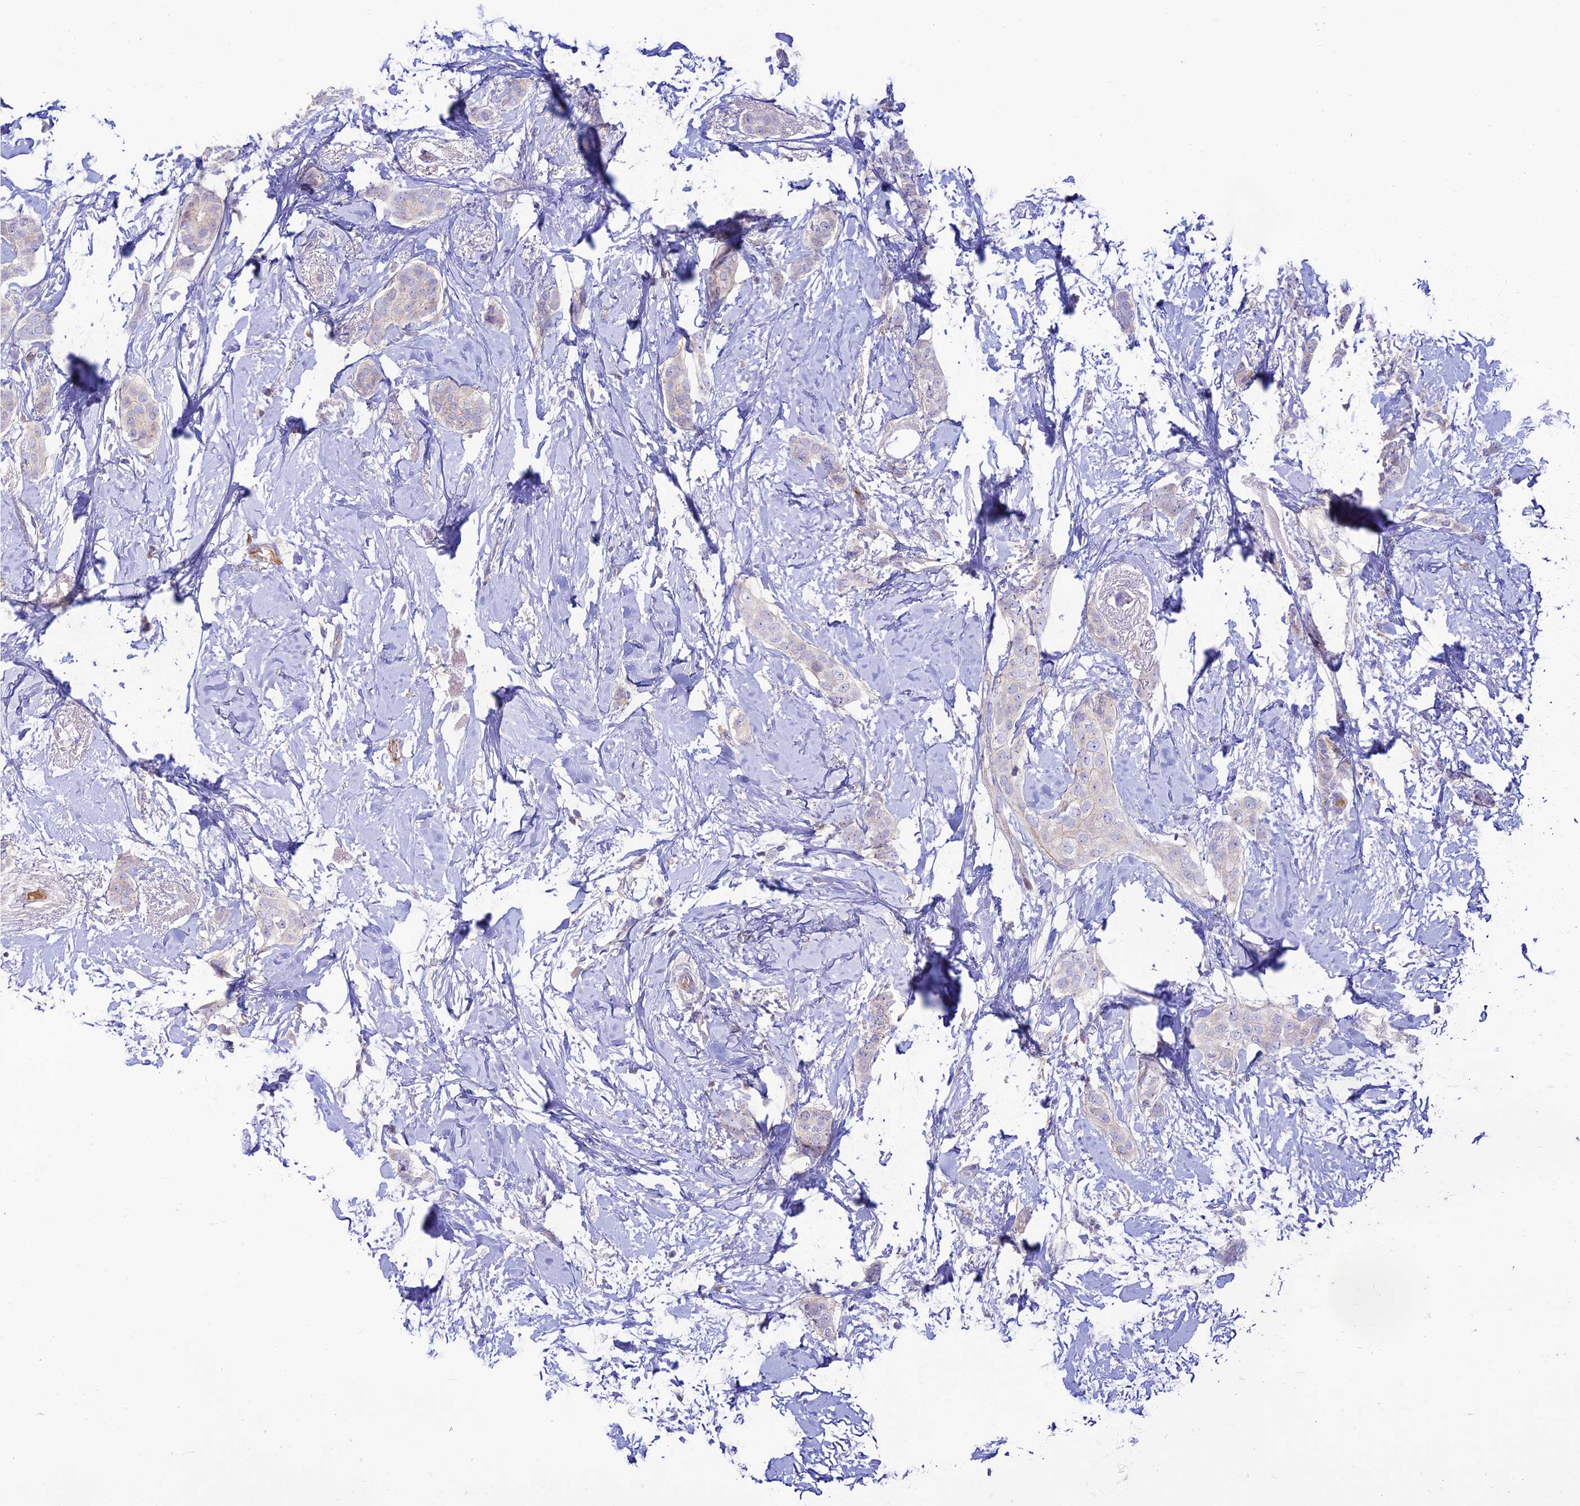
{"staining": {"intensity": "negative", "quantity": "none", "location": "none"}, "tissue": "breast cancer", "cell_type": "Tumor cells", "image_type": "cancer", "snomed": [{"axis": "morphology", "description": "Duct carcinoma"}, {"axis": "topography", "description": "Breast"}], "caption": "Immunohistochemical staining of human breast infiltrating ductal carcinoma shows no significant expression in tumor cells.", "gene": "NLRP9", "patient": {"sex": "female", "age": 72}}